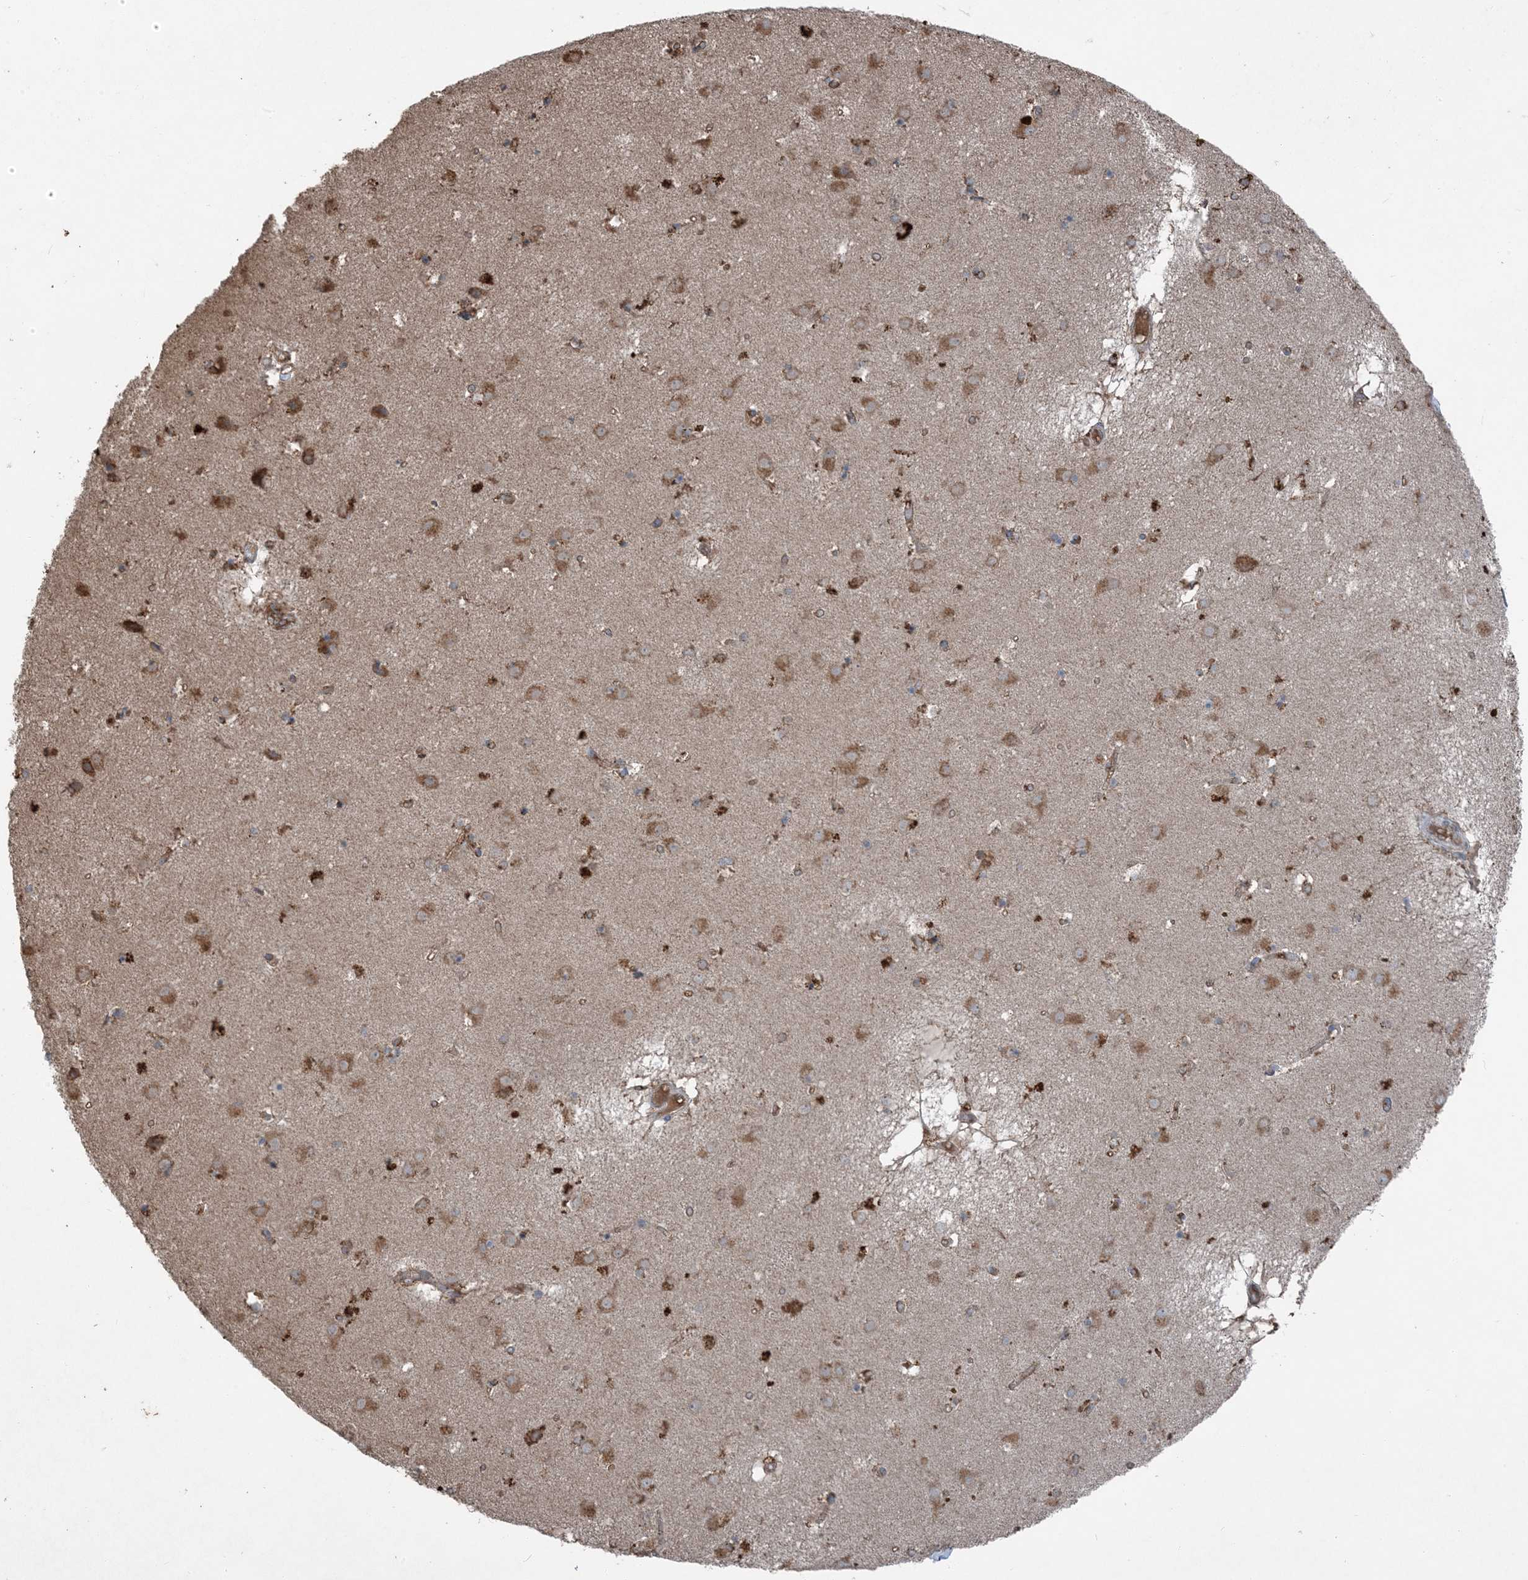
{"staining": {"intensity": "moderate", "quantity": ">75%", "location": "cytoplasmic/membranous"}, "tissue": "caudate", "cell_type": "Glial cells", "image_type": "normal", "snomed": [{"axis": "morphology", "description": "Normal tissue, NOS"}, {"axis": "topography", "description": "Lateral ventricle wall"}], "caption": "DAB (3,3'-diaminobenzidine) immunohistochemical staining of benign human caudate demonstrates moderate cytoplasmic/membranous protein positivity in about >75% of glial cells.", "gene": "PDIA6", "patient": {"sex": "male", "age": 70}}